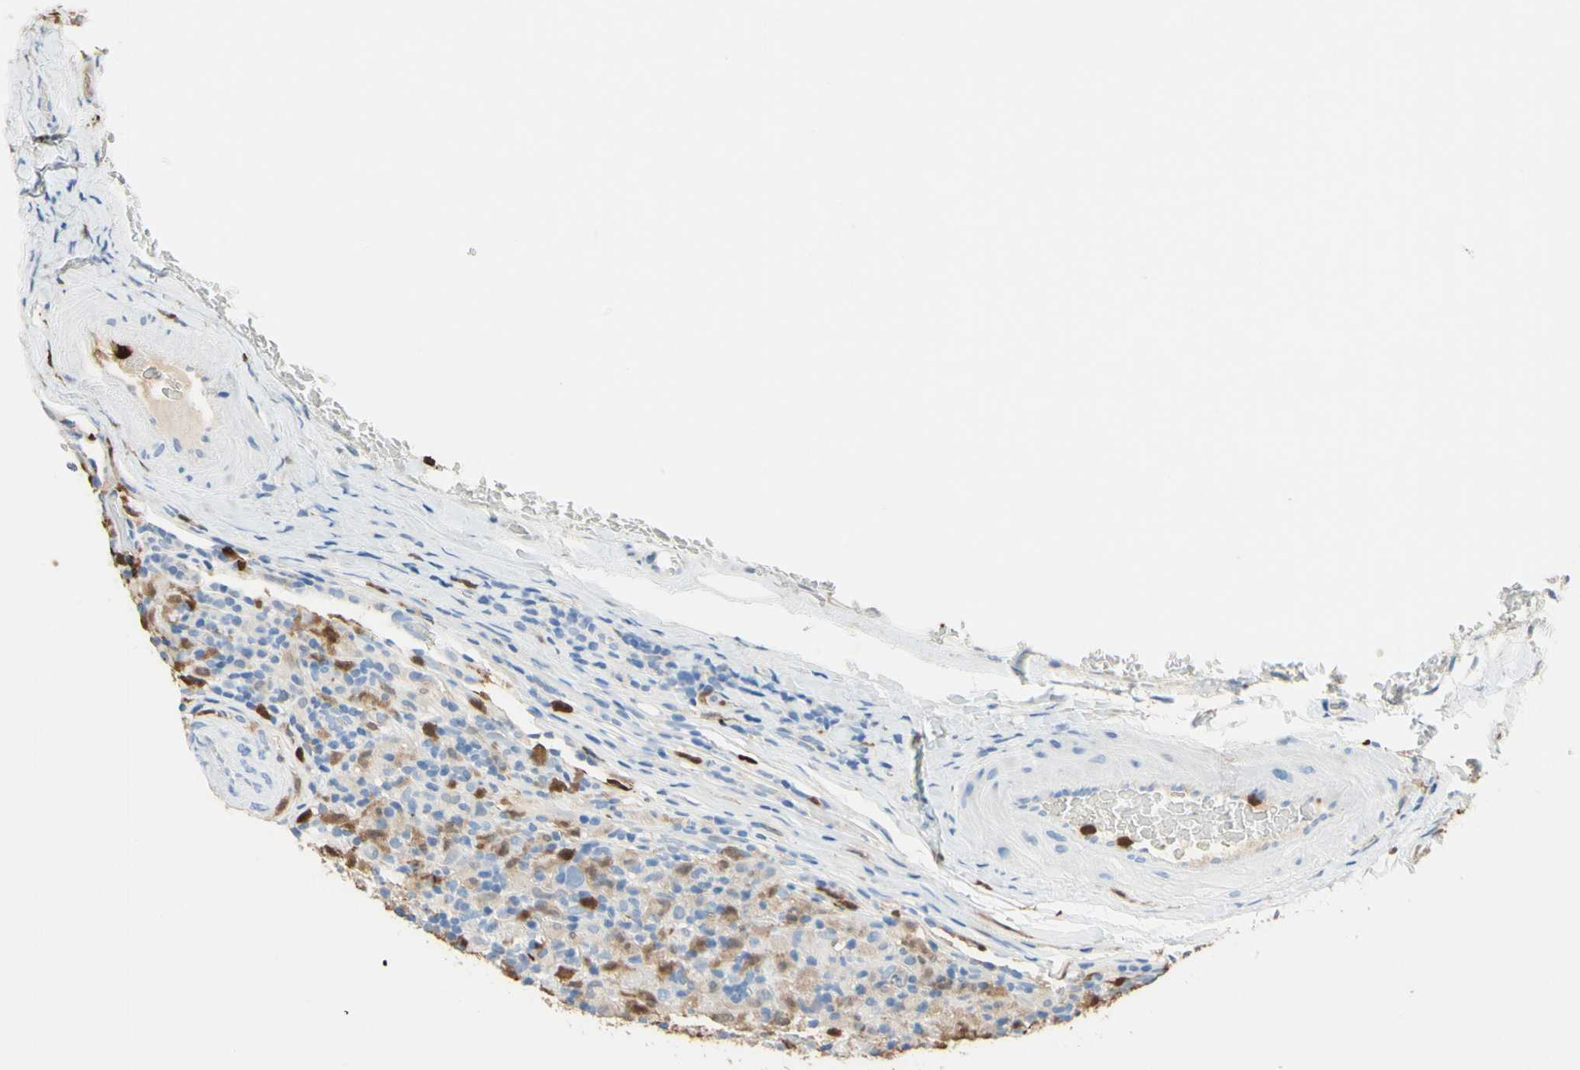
{"staining": {"intensity": "negative", "quantity": "none", "location": "none"}, "tissue": "lymphoma", "cell_type": "Tumor cells", "image_type": "cancer", "snomed": [{"axis": "morphology", "description": "Hodgkin's disease, NOS"}, {"axis": "topography", "description": "Lymph node"}], "caption": "Immunohistochemical staining of Hodgkin's disease displays no significant expression in tumor cells. (Immunohistochemistry (ihc), brightfield microscopy, high magnification).", "gene": "NFKBIZ", "patient": {"sex": "male", "age": 70}}